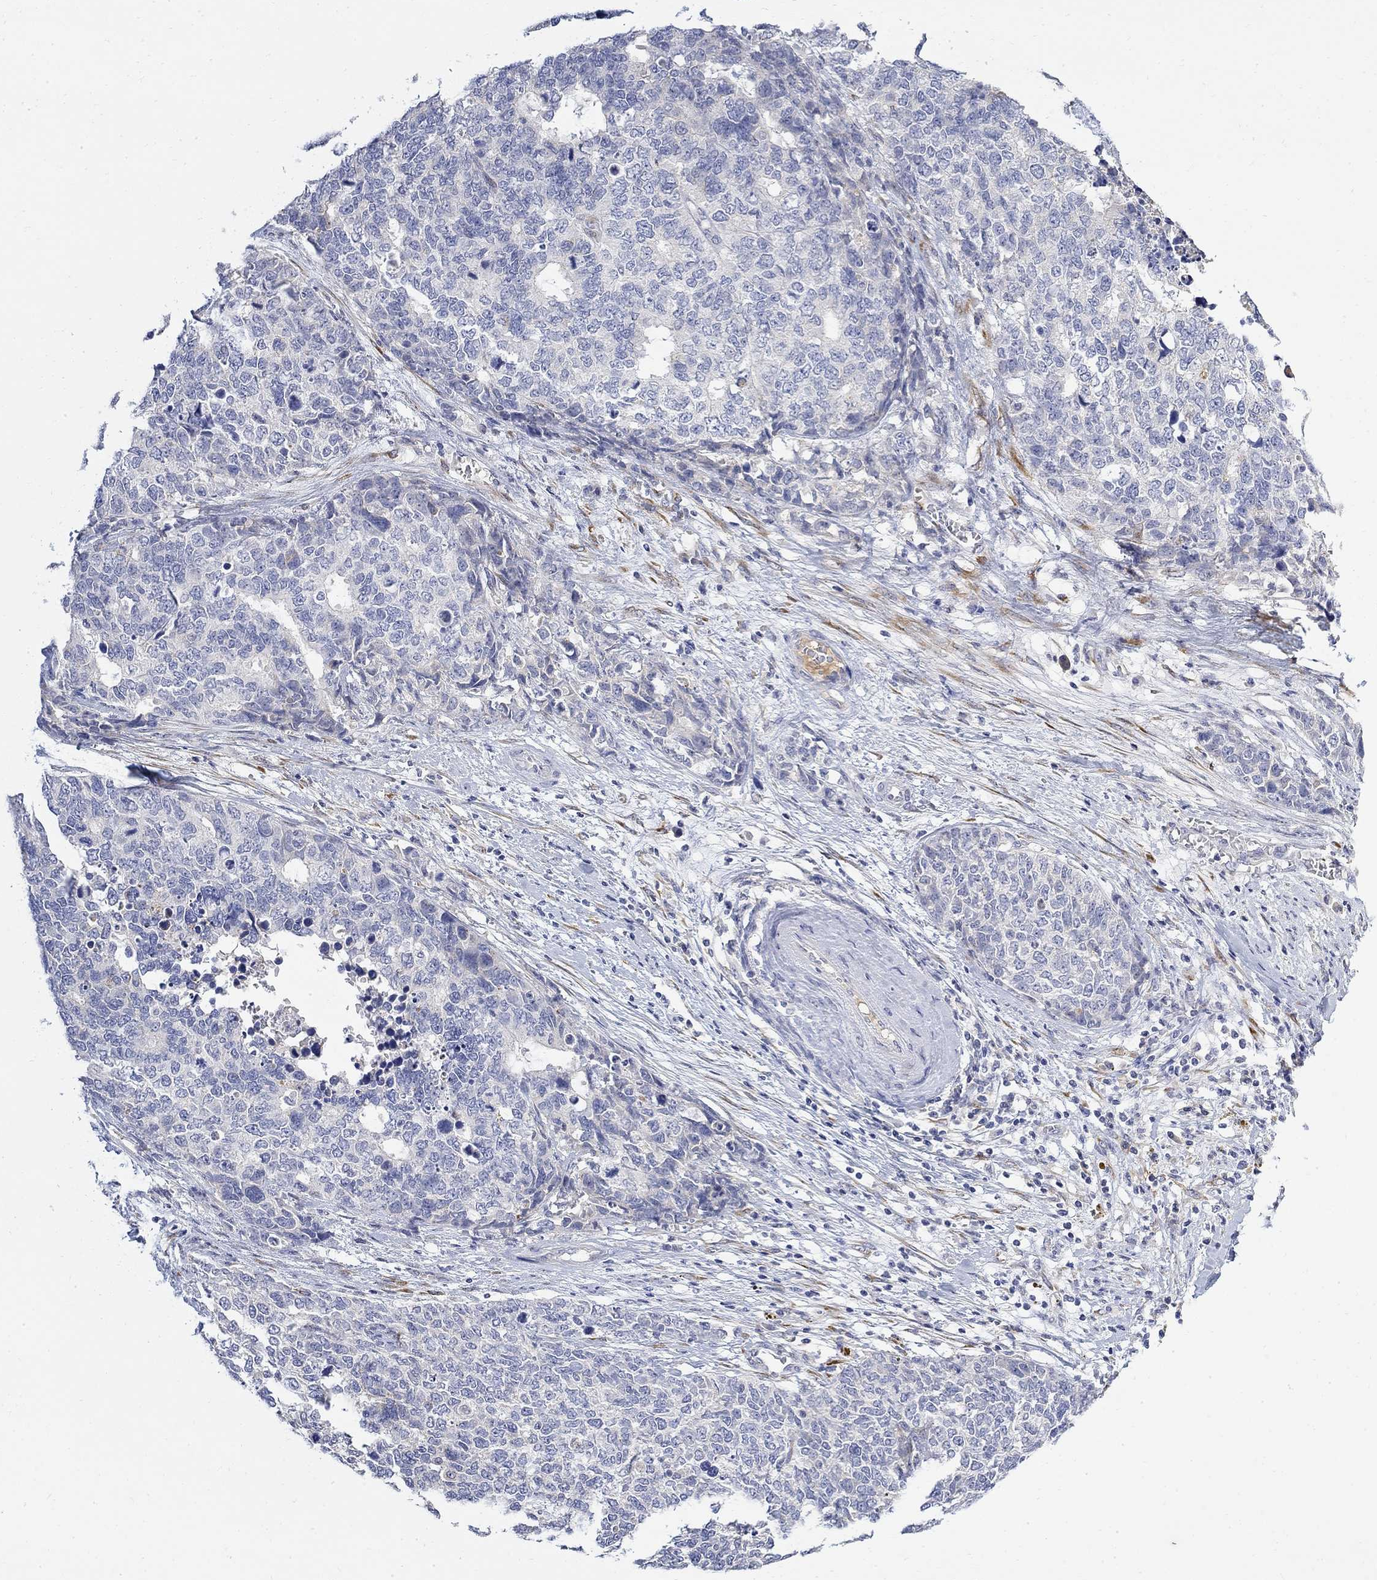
{"staining": {"intensity": "negative", "quantity": "none", "location": "none"}, "tissue": "cervical cancer", "cell_type": "Tumor cells", "image_type": "cancer", "snomed": [{"axis": "morphology", "description": "Squamous cell carcinoma, NOS"}, {"axis": "topography", "description": "Cervix"}], "caption": "Immunohistochemistry (IHC) micrograph of neoplastic tissue: human cervical cancer (squamous cell carcinoma) stained with DAB (3,3'-diaminobenzidine) shows no significant protein staining in tumor cells.", "gene": "FNDC5", "patient": {"sex": "female", "age": 63}}